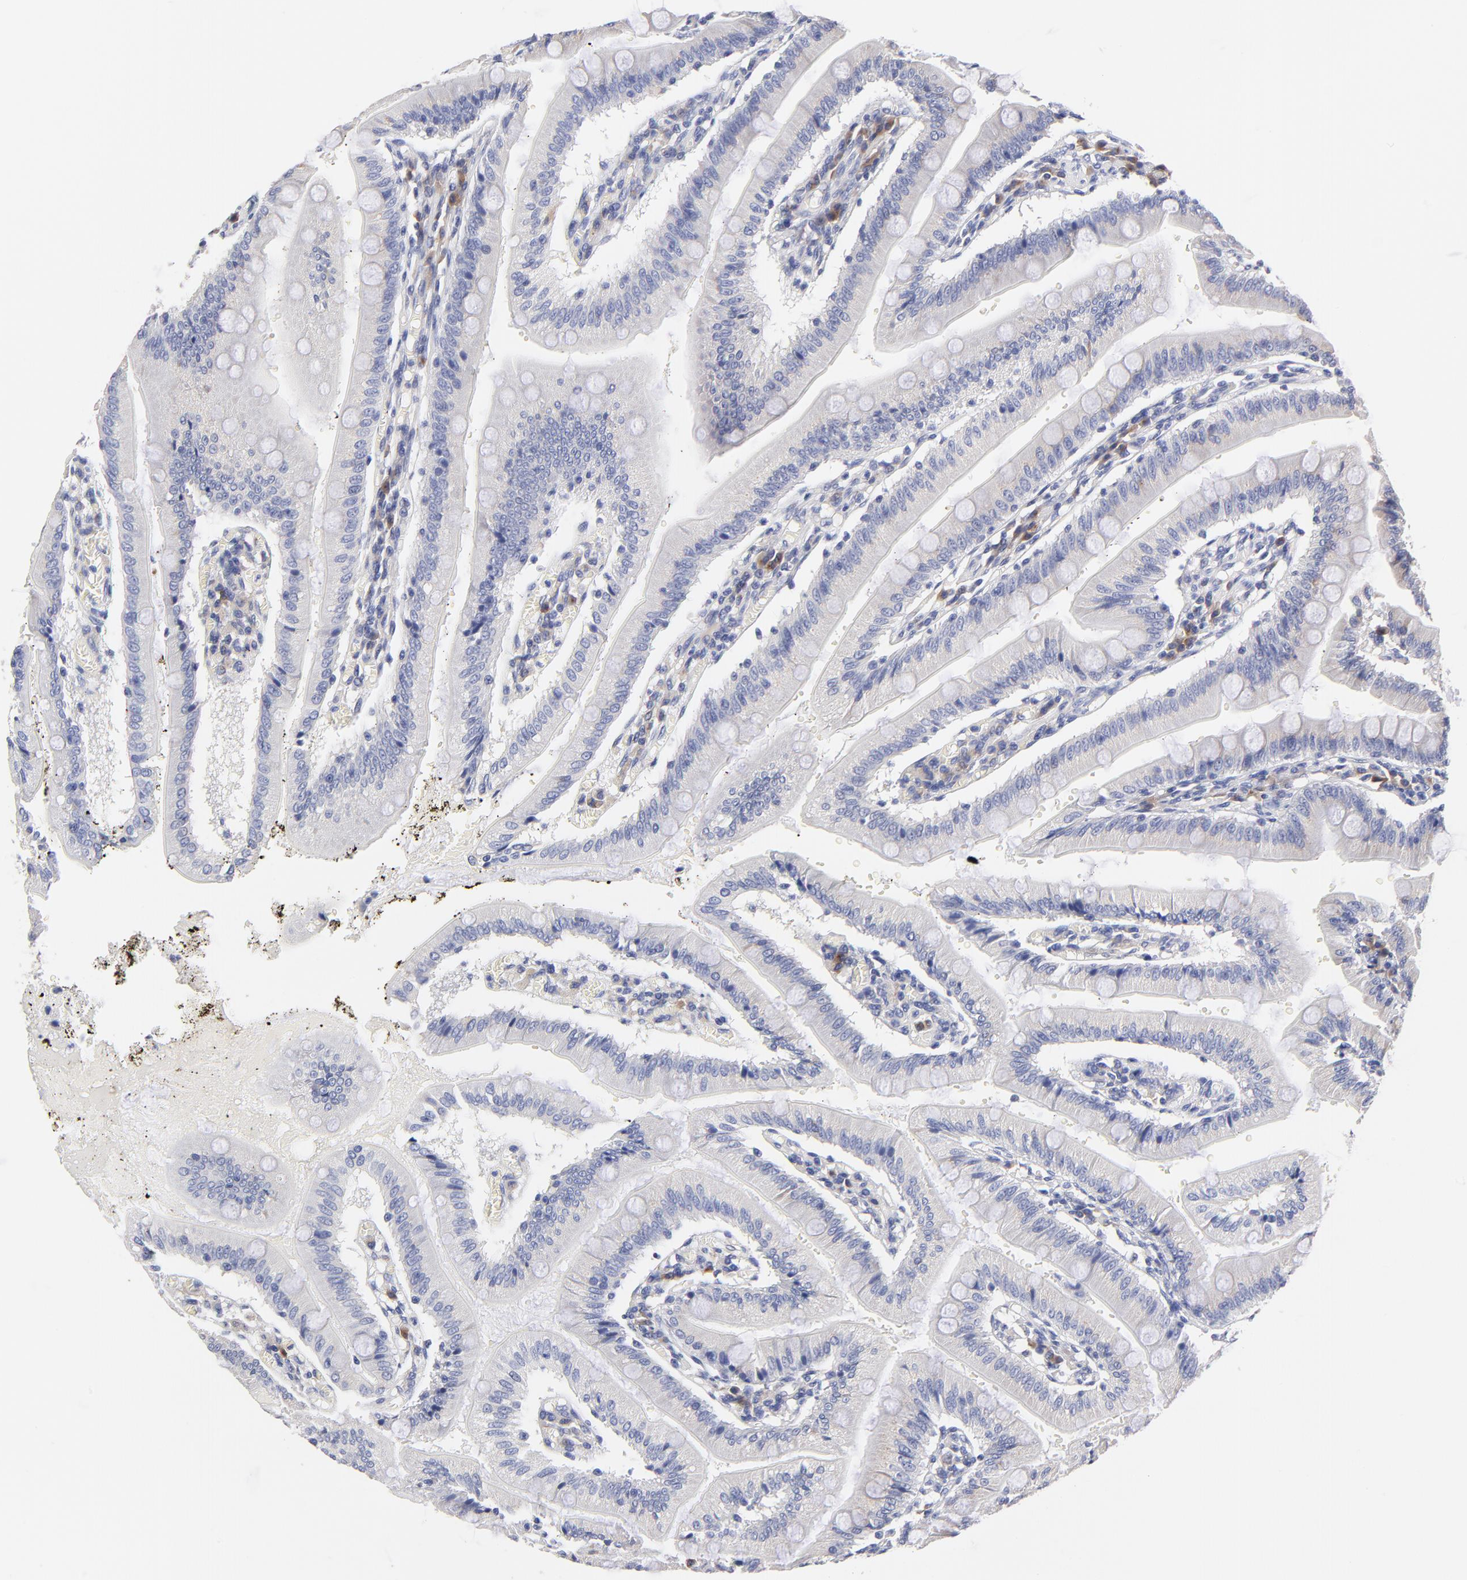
{"staining": {"intensity": "negative", "quantity": "none", "location": "none"}, "tissue": "small intestine", "cell_type": "Glandular cells", "image_type": "normal", "snomed": [{"axis": "morphology", "description": "Normal tissue, NOS"}, {"axis": "topography", "description": "Small intestine"}], "caption": "Small intestine stained for a protein using immunohistochemistry reveals no positivity glandular cells.", "gene": "LAX1", "patient": {"sex": "male", "age": 71}}